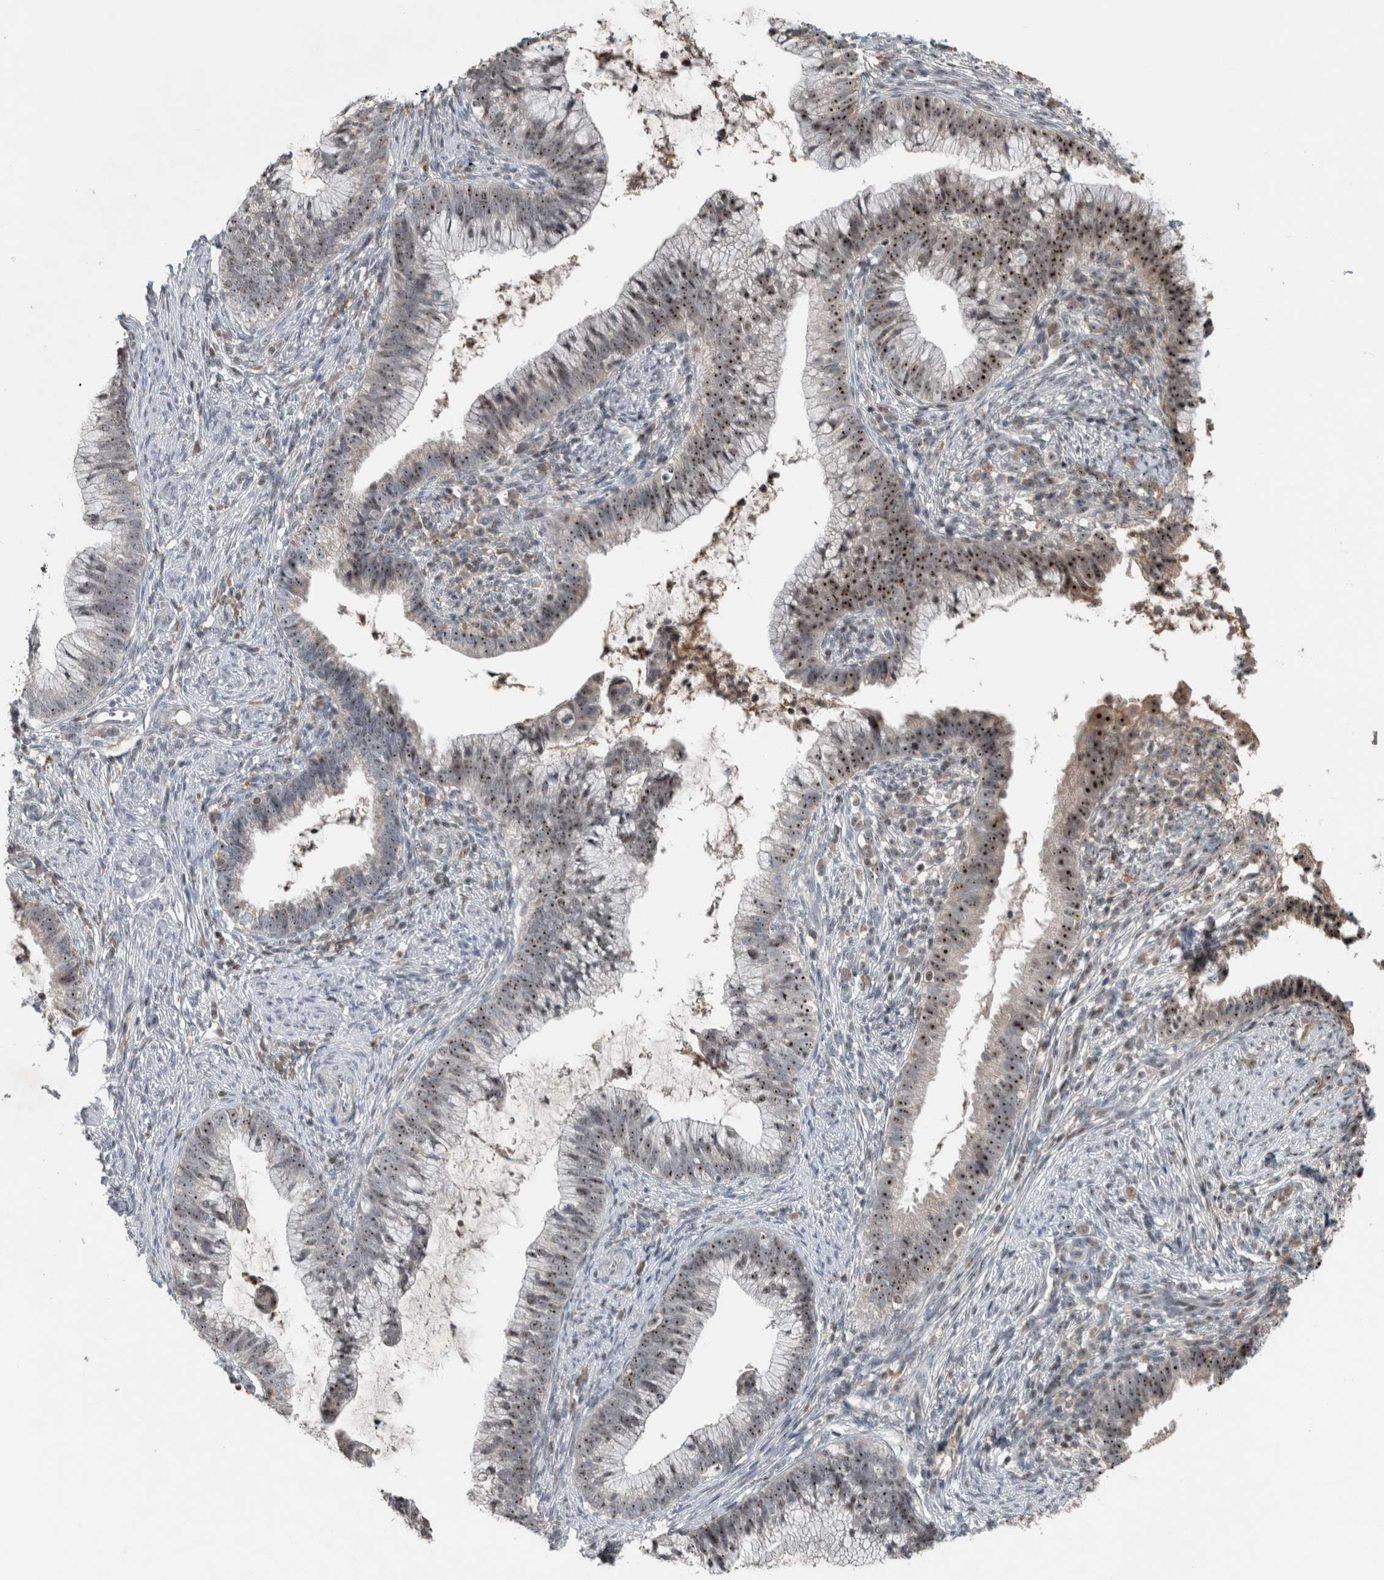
{"staining": {"intensity": "strong", "quantity": "25%-75%", "location": "nuclear"}, "tissue": "cervical cancer", "cell_type": "Tumor cells", "image_type": "cancer", "snomed": [{"axis": "morphology", "description": "Adenocarcinoma, NOS"}, {"axis": "topography", "description": "Cervix"}], "caption": "Adenocarcinoma (cervical) stained for a protein (brown) displays strong nuclear positive positivity in about 25%-75% of tumor cells.", "gene": "RPF1", "patient": {"sex": "female", "age": 36}}